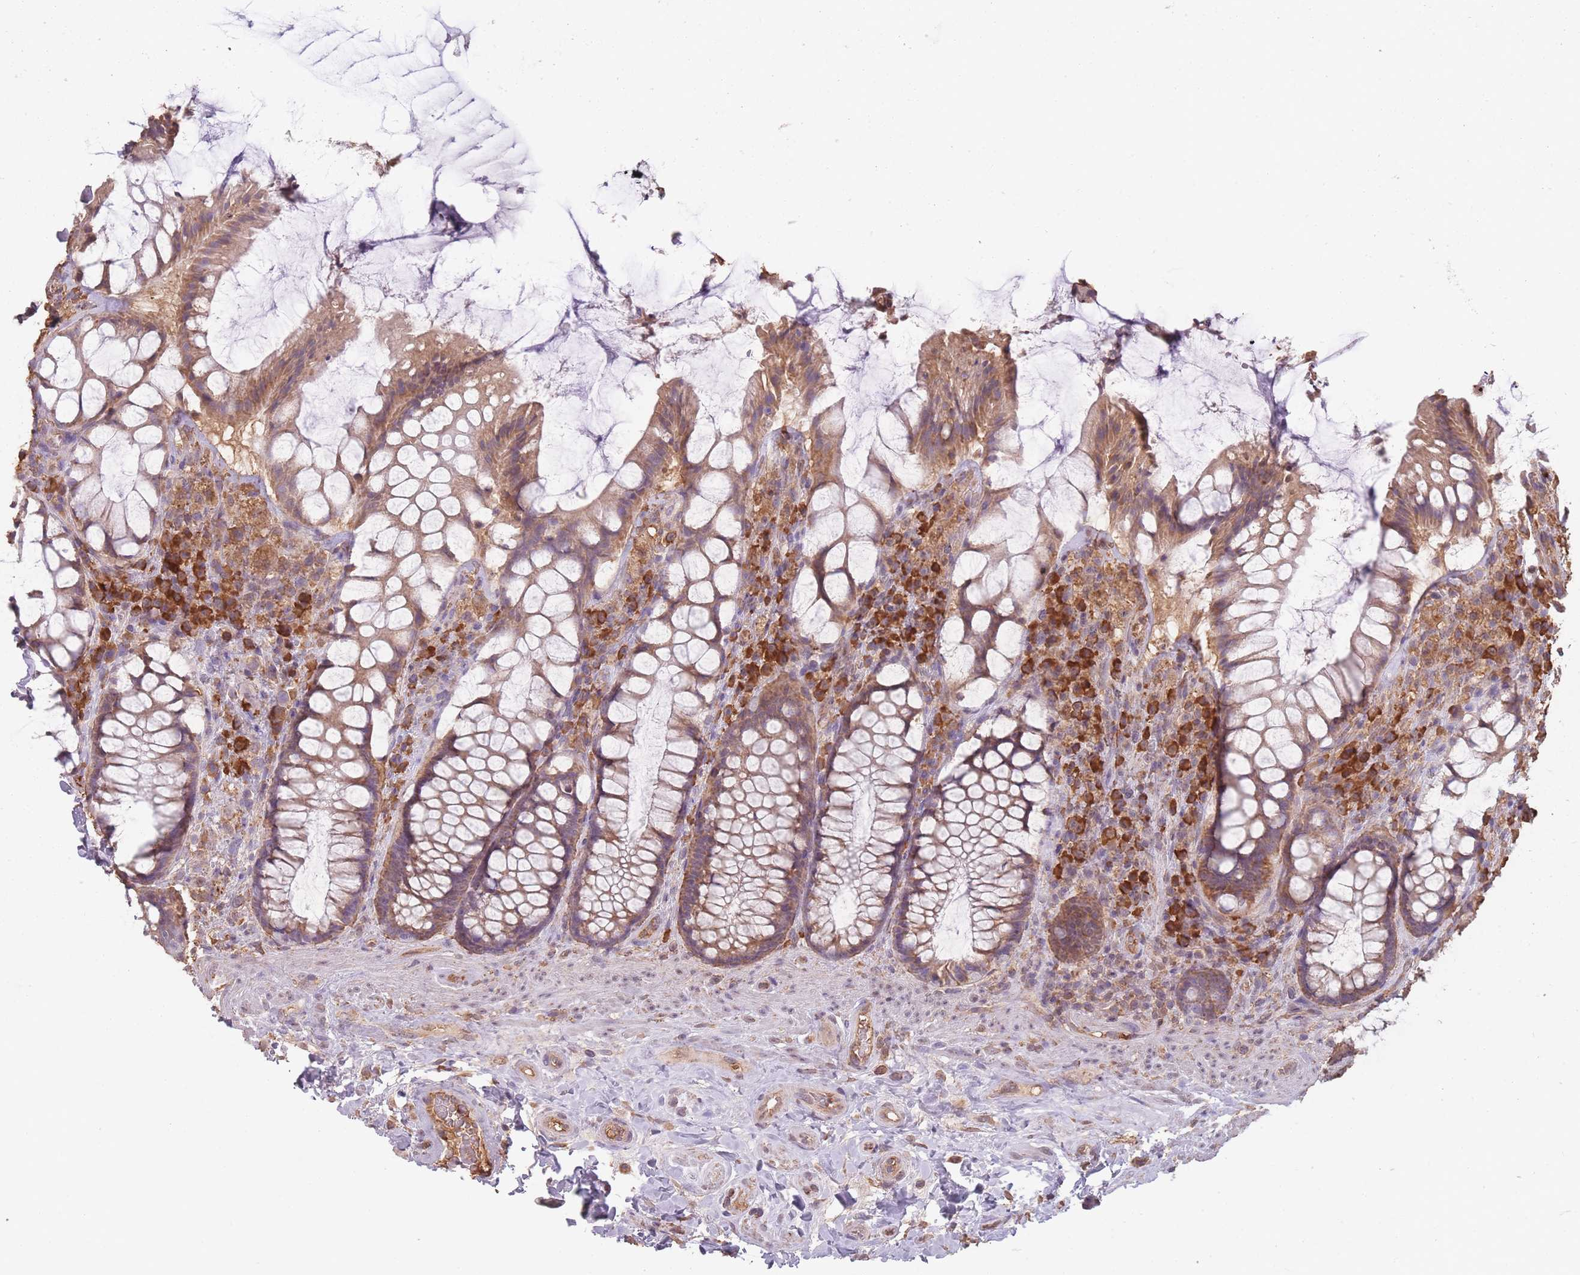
{"staining": {"intensity": "moderate", "quantity": ">75%", "location": "cytoplasmic/membranous"}, "tissue": "rectum", "cell_type": "Glandular cells", "image_type": "normal", "snomed": [{"axis": "morphology", "description": "Normal tissue, NOS"}, {"axis": "topography", "description": "Rectum"}], "caption": "Glandular cells show medium levels of moderate cytoplasmic/membranous positivity in approximately >75% of cells in normal human rectum.", "gene": "SANBR", "patient": {"sex": "female", "age": 58}}